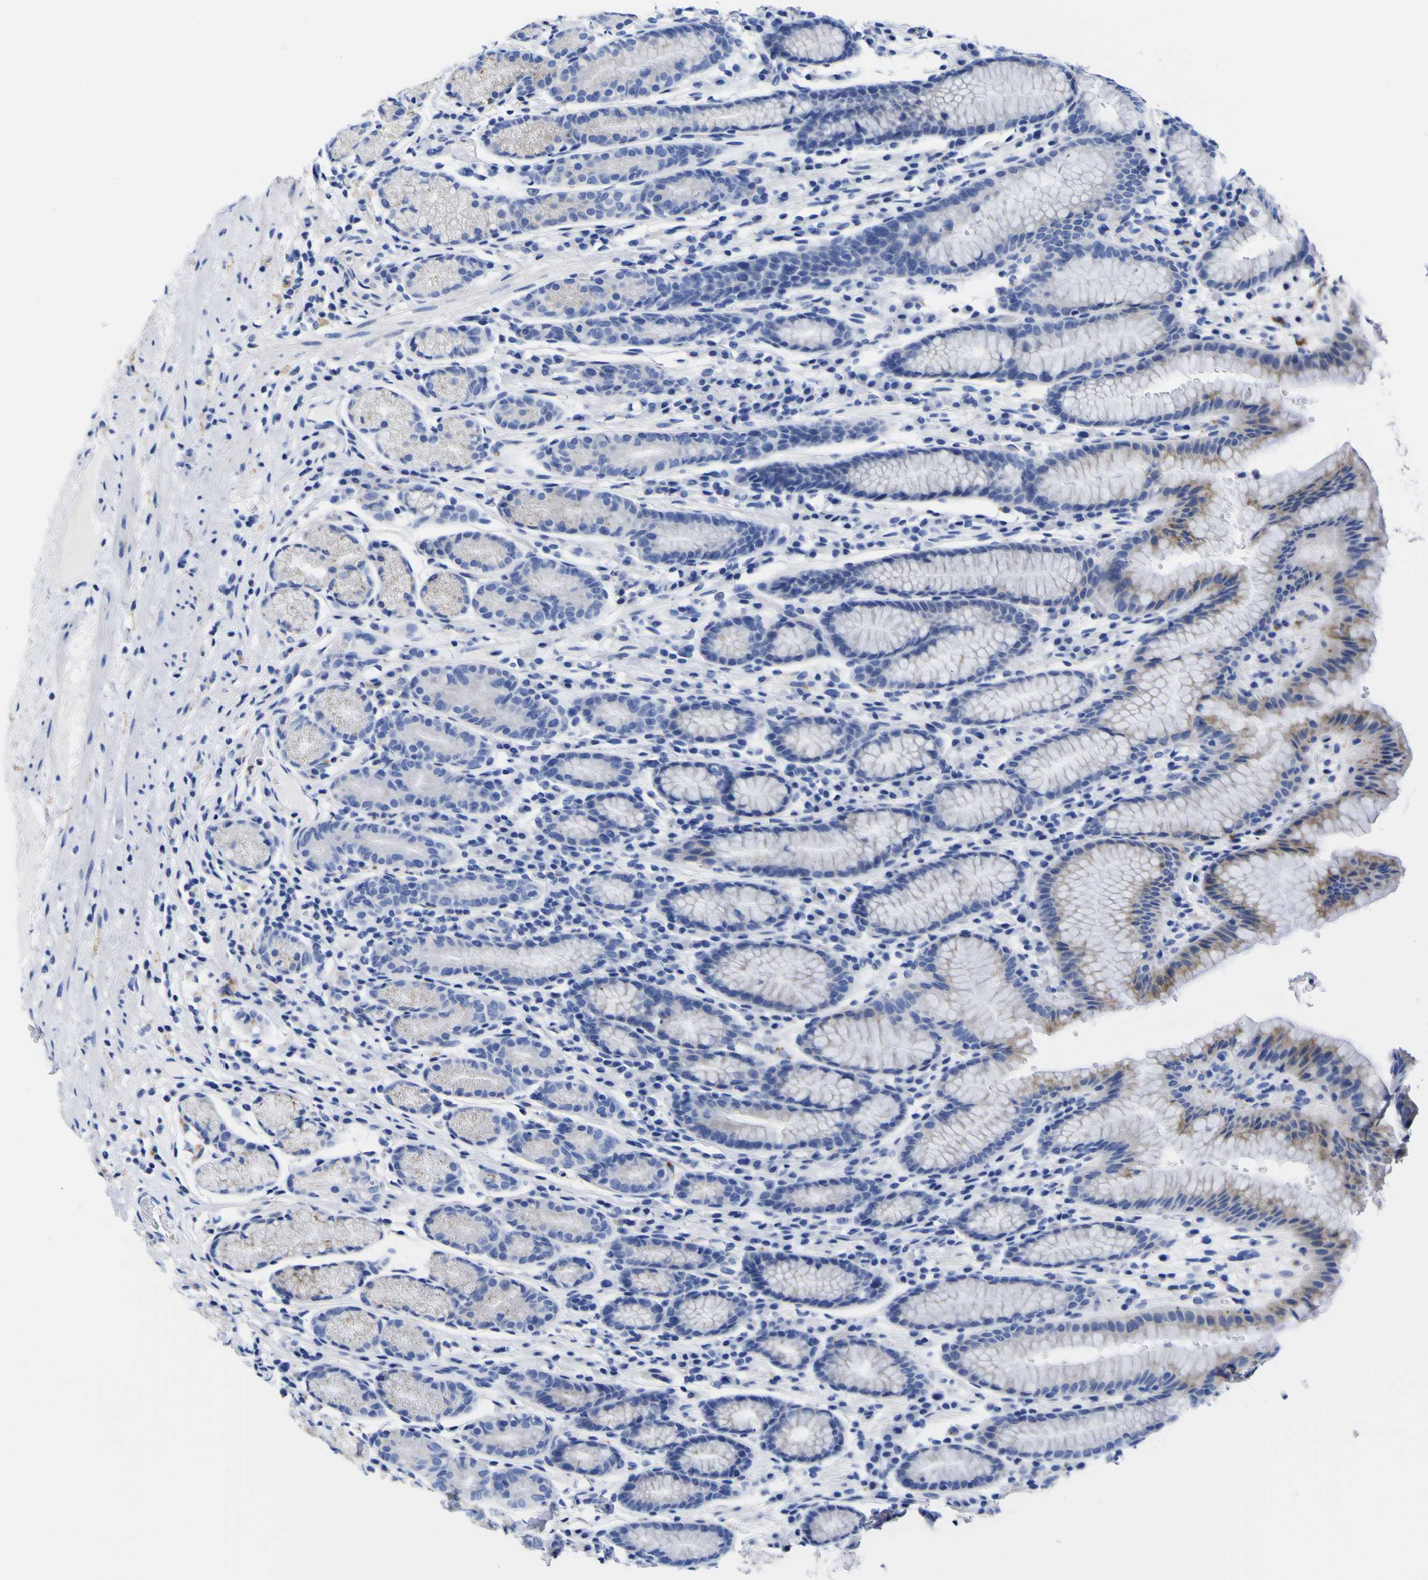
{"staining": {"intensity": "negative", "quantity": "none", "location": "none"}, "tissue": "stomach", "cell_type": "Glandular cells", "image_type": "normal", "snomed": [{"axis": "morphology", "description": "Normal tissue, NOS"}, {"axis": "topography", "description": "Stomach, lower"}], "caption": "This photomicrograph is of benign stomach stained with immunohistochemistry to label a protein in brown with the nuclei are counter-stained blue. There is no staining in glandular cells. Nuclei are stained in blue.", "gene": "HLA", "patient": {"sex": "male", "age": 52}}